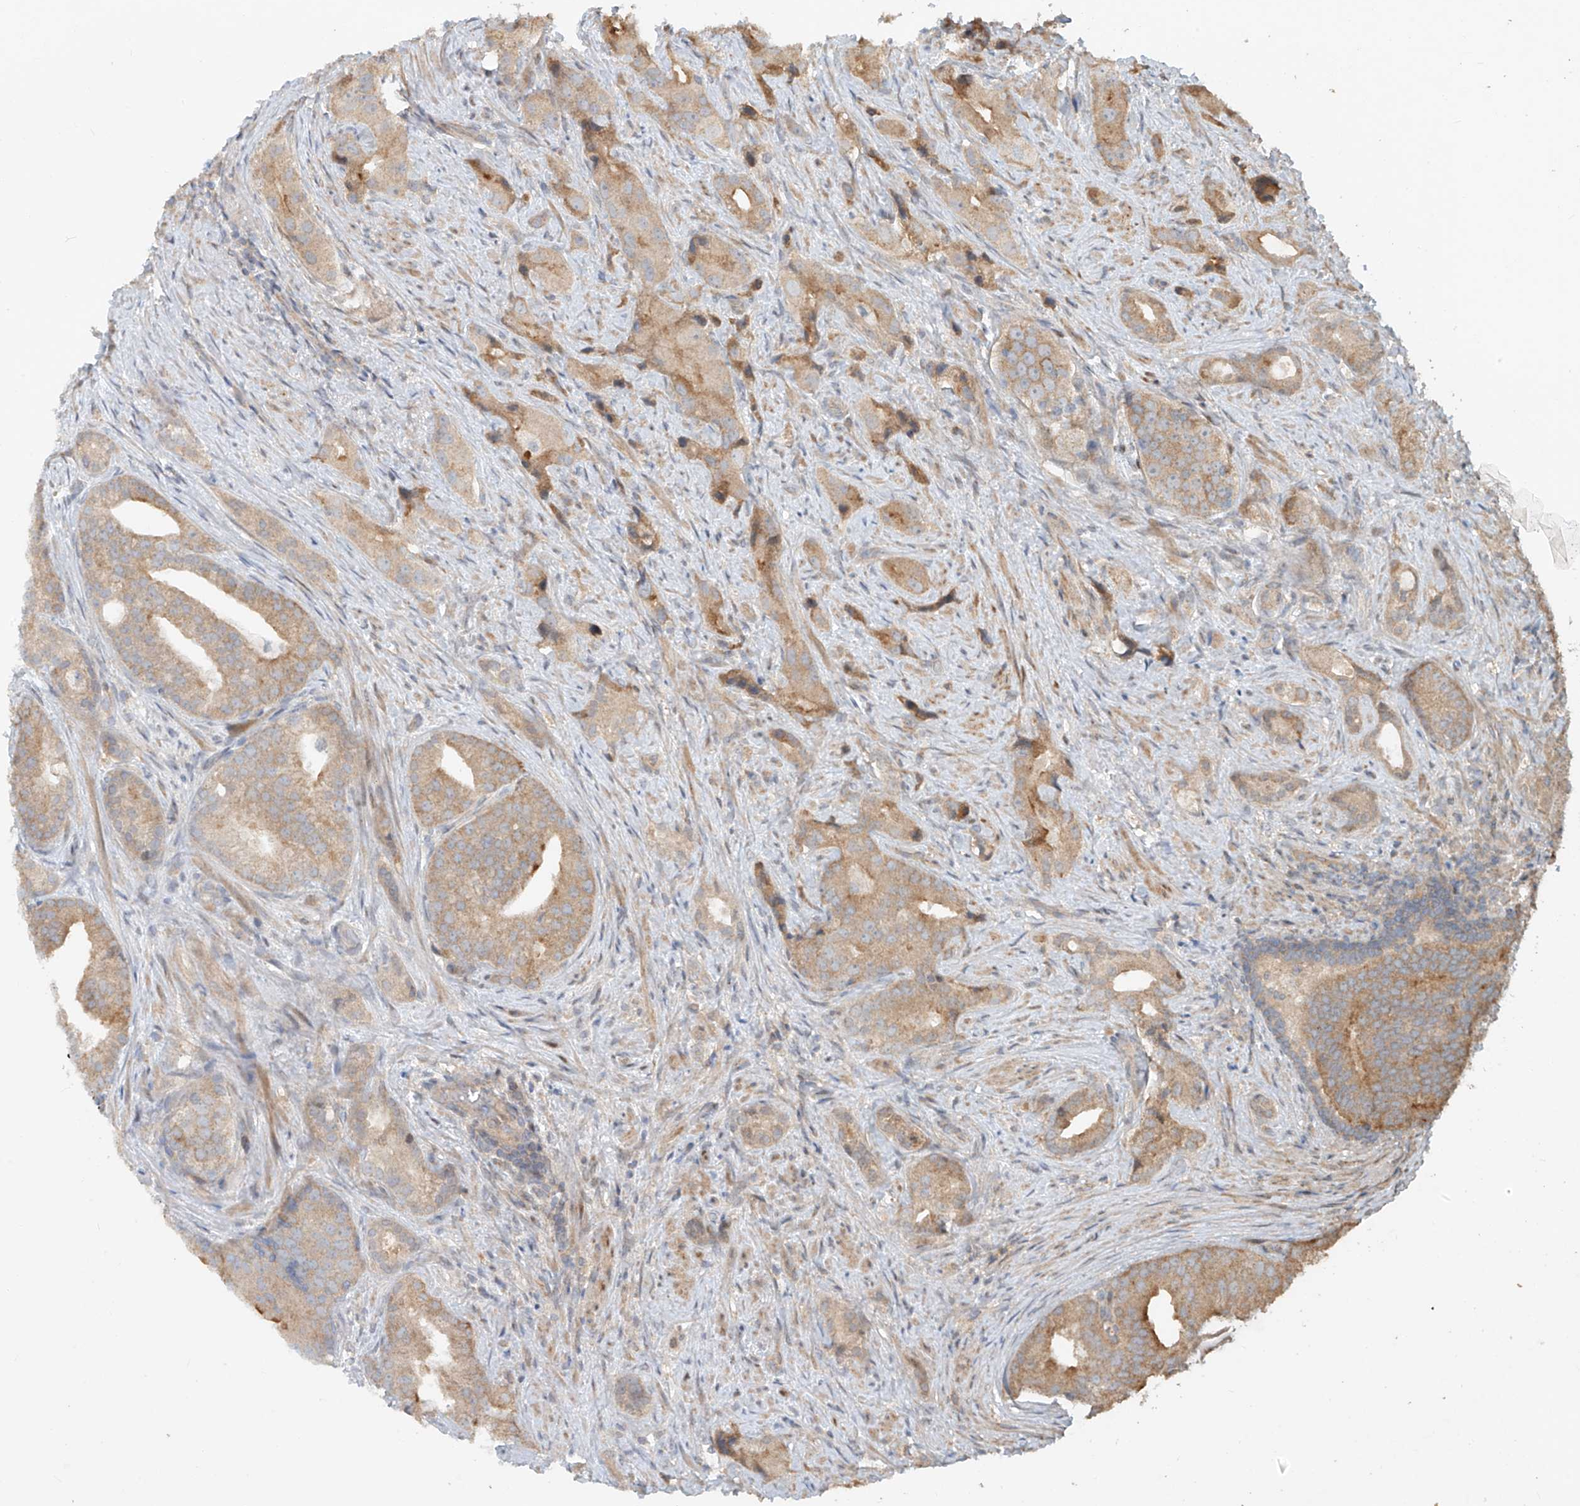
{"staining": {"intensity": "weak", "quantity": ">75%", "location": "cytoplasmic/membranous"}, "tissue": "prostate cancer", "cell_type": "Tumor cells", "image_type": "cancer", "snomed": [{"axis": "morphology", "description": "Adenocarcinoma, Low grade"}, {"axis": "topography", "description": "Prostate"}], "caption": "The image shows staining of prostate cancer (low-grade adenocarcinoma), revealing weak cytoplasmic/membranous protein positivity (brown color) within tumor cells.", "gene": "TMEM61", "patient": {"sex": "male", "age": 71}}